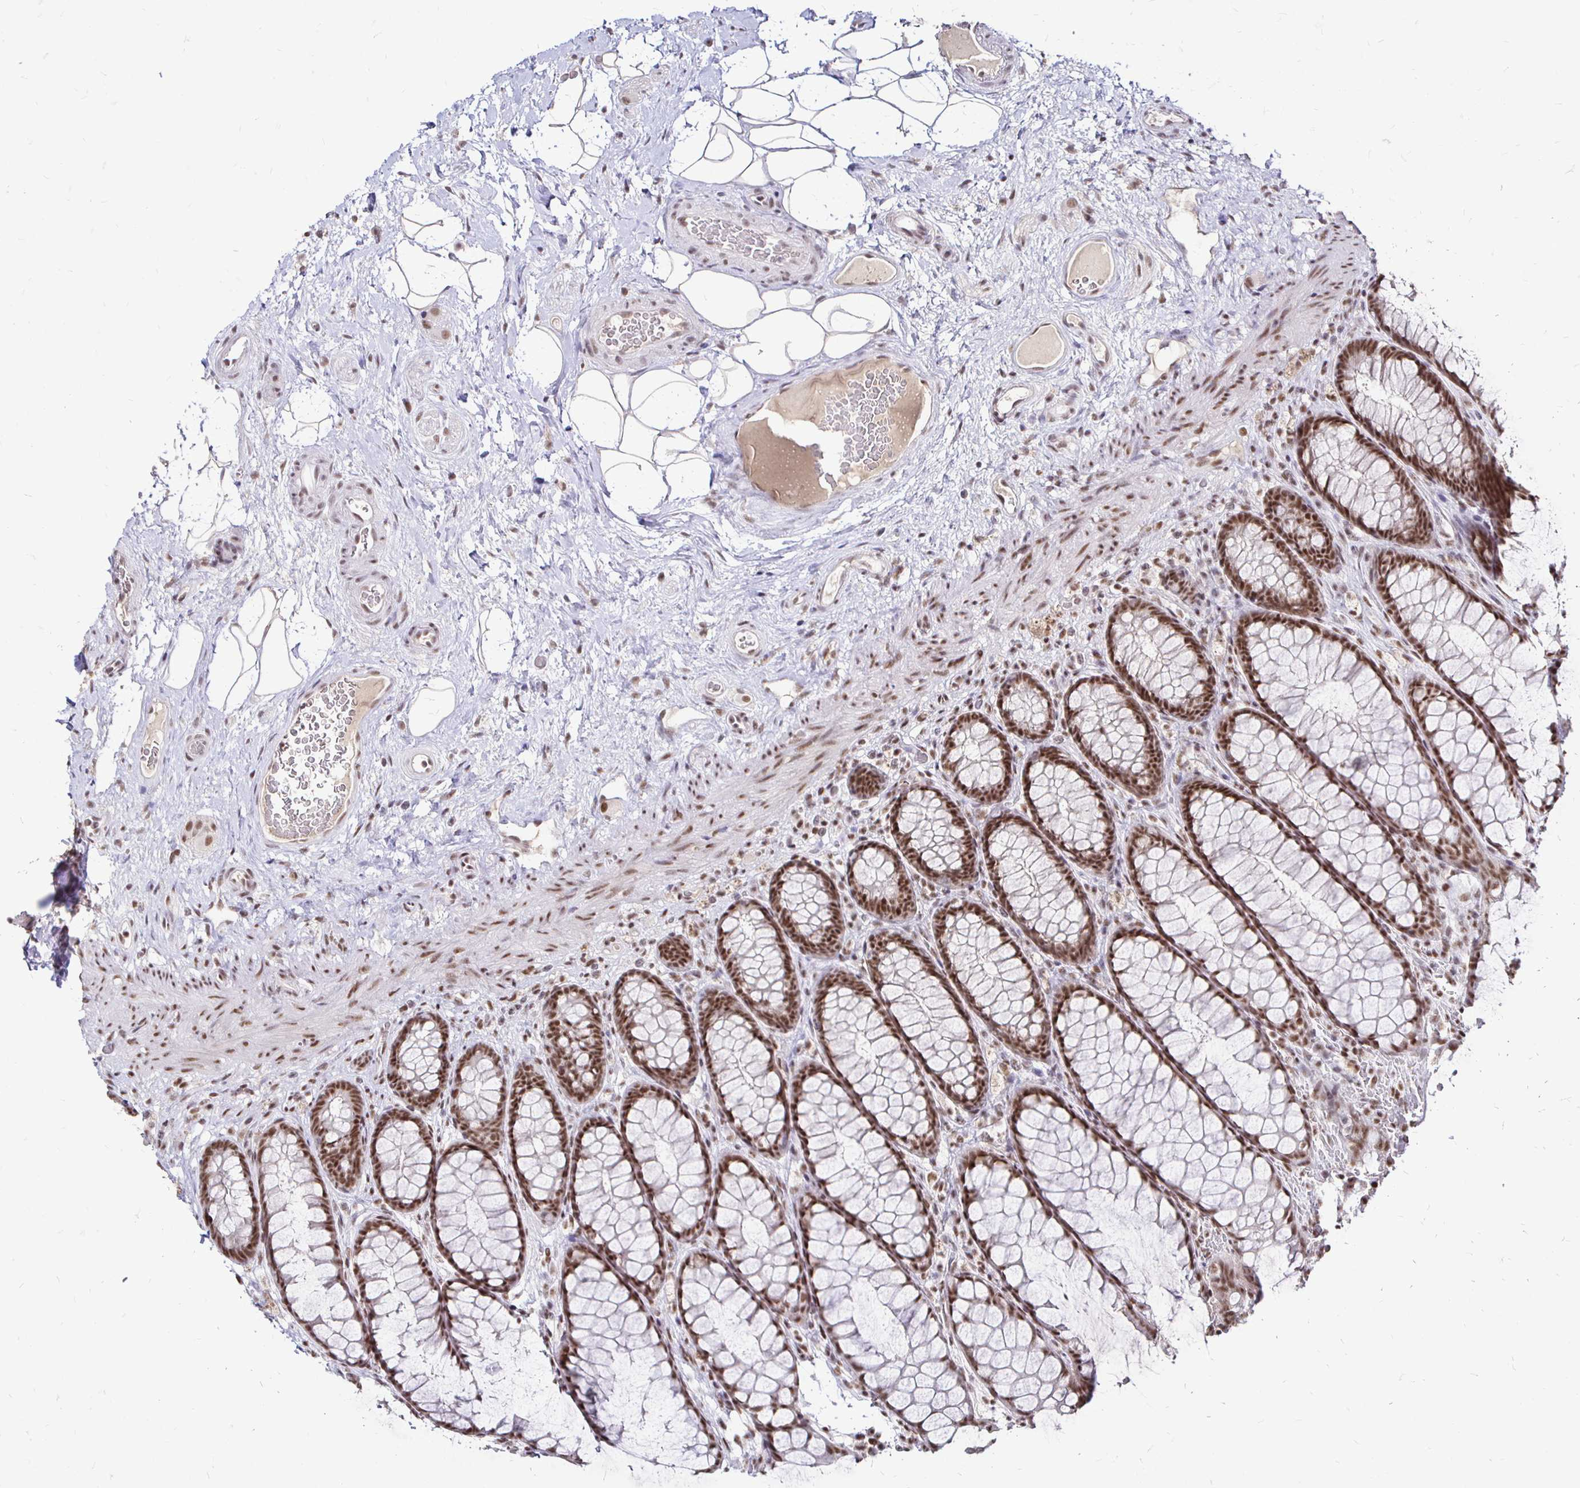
{"staining": {"intensity": "moderate", "quantity": ">75%", "location": "nuclear"}, "tissue": "rectum", "cell_type": "Glandular cells", "image_type": "normal", "snomed": [{"axis": "morphology", "description": "Normal tissue, NOS"}, {"axis": "topography", "description": "Rectum"}], "caption": "A photomicrograph of human rectum stained for a protein shows moderate nuclear brown staining in glandular cells. Nuclei are stained in blue.", "gene": "SIN3A", "patient": {"sex": "female", "age": 67}}